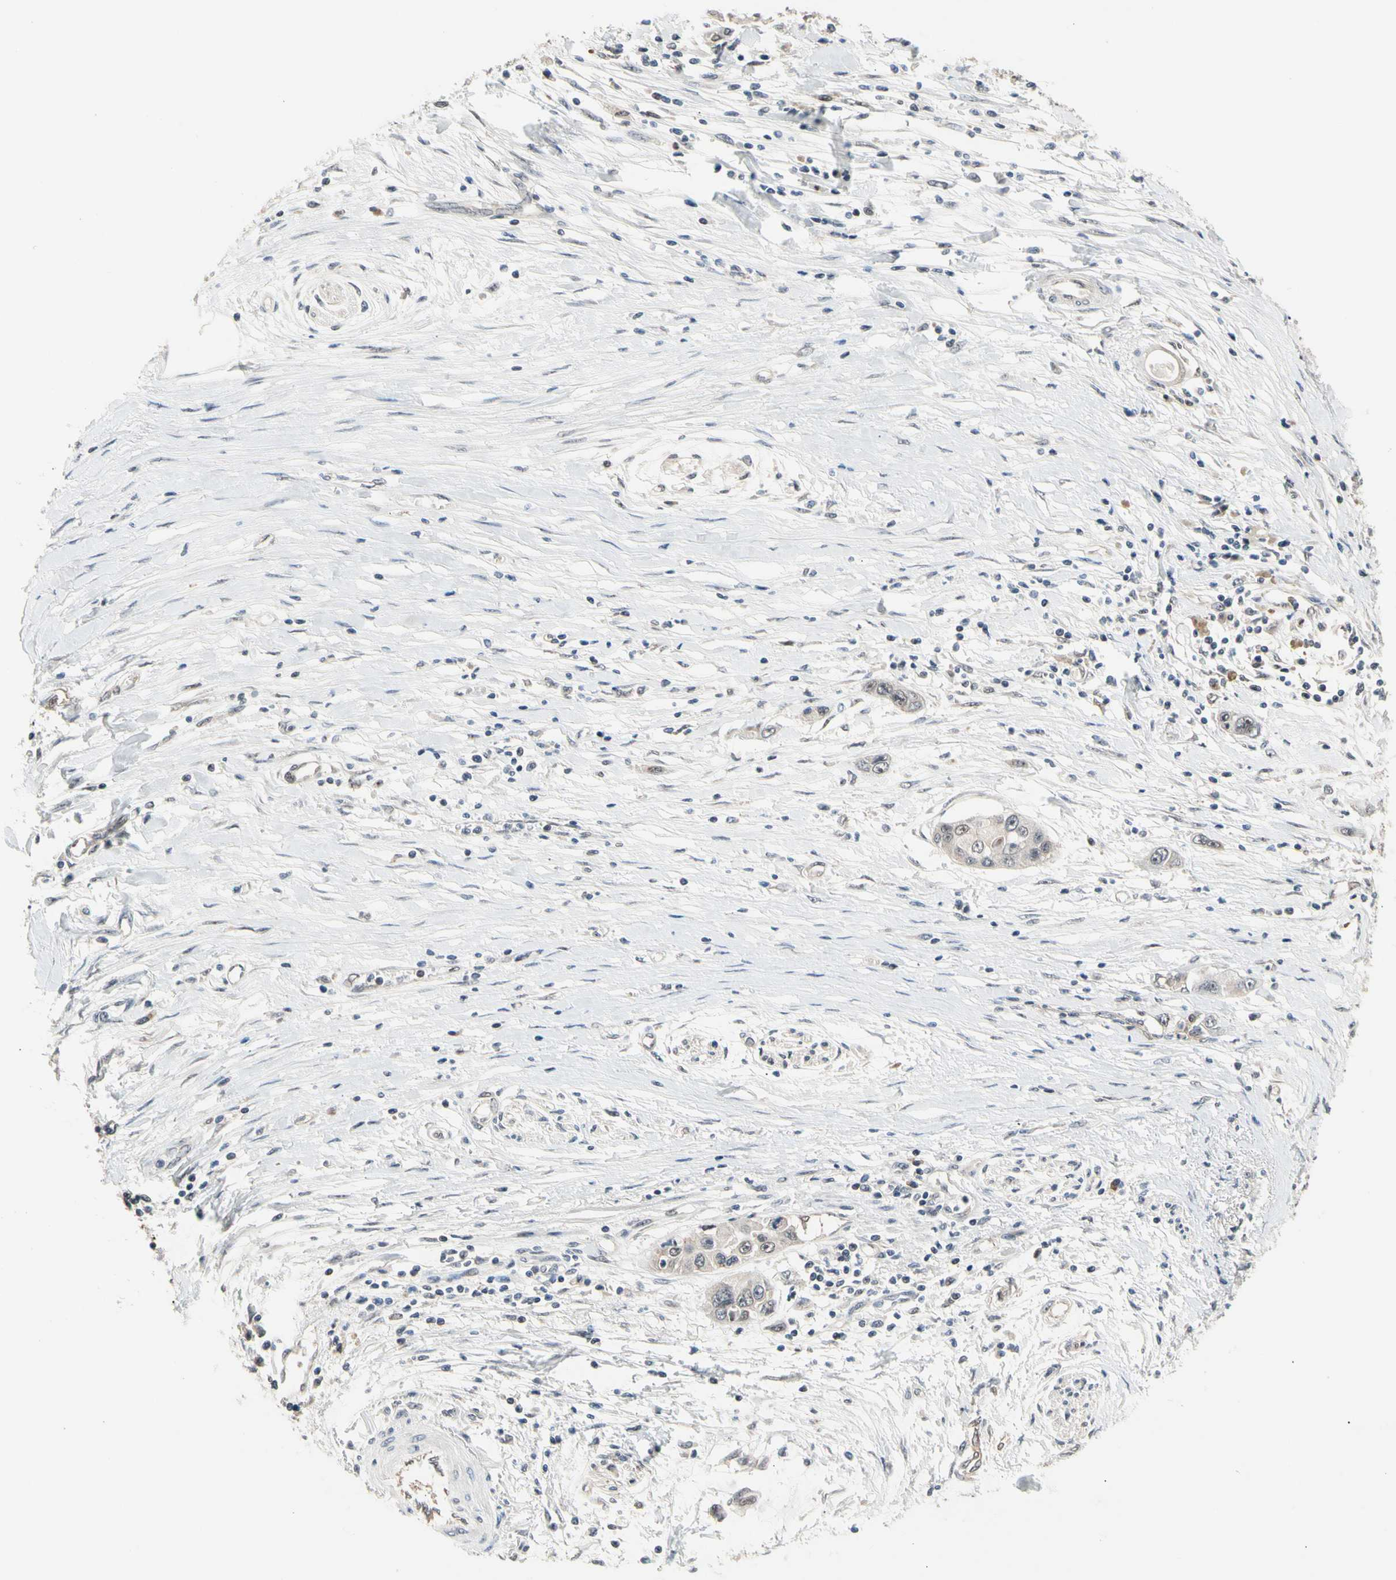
{"staining": {"intensity": "weak", "quantity": ">75%", "location": "cytoplasmic/membranous"}, "tissue": "pancreatic cancer", "cell_type": "Tumor cells", "image_type": "cancer", "snomed": [{"axis": "morphology", "description": "Adenocarcinoma, NOS"}, {"axis": "topography", "description": "Pancreas"}], "caption": "Immunohistochemical staining of human pancreatic adenocarcinoma reveals weak cytoplasmic/membranous protein staining in approximately >75% of tumor cells. Using DAB (3,3'-diaminobenzidine) (brown) and hematoxylin (blue) stains, captured at high magnification using brightfield microscopy.", "gene": "NGEF", "patient": {"sex": "female", "age": 70}}